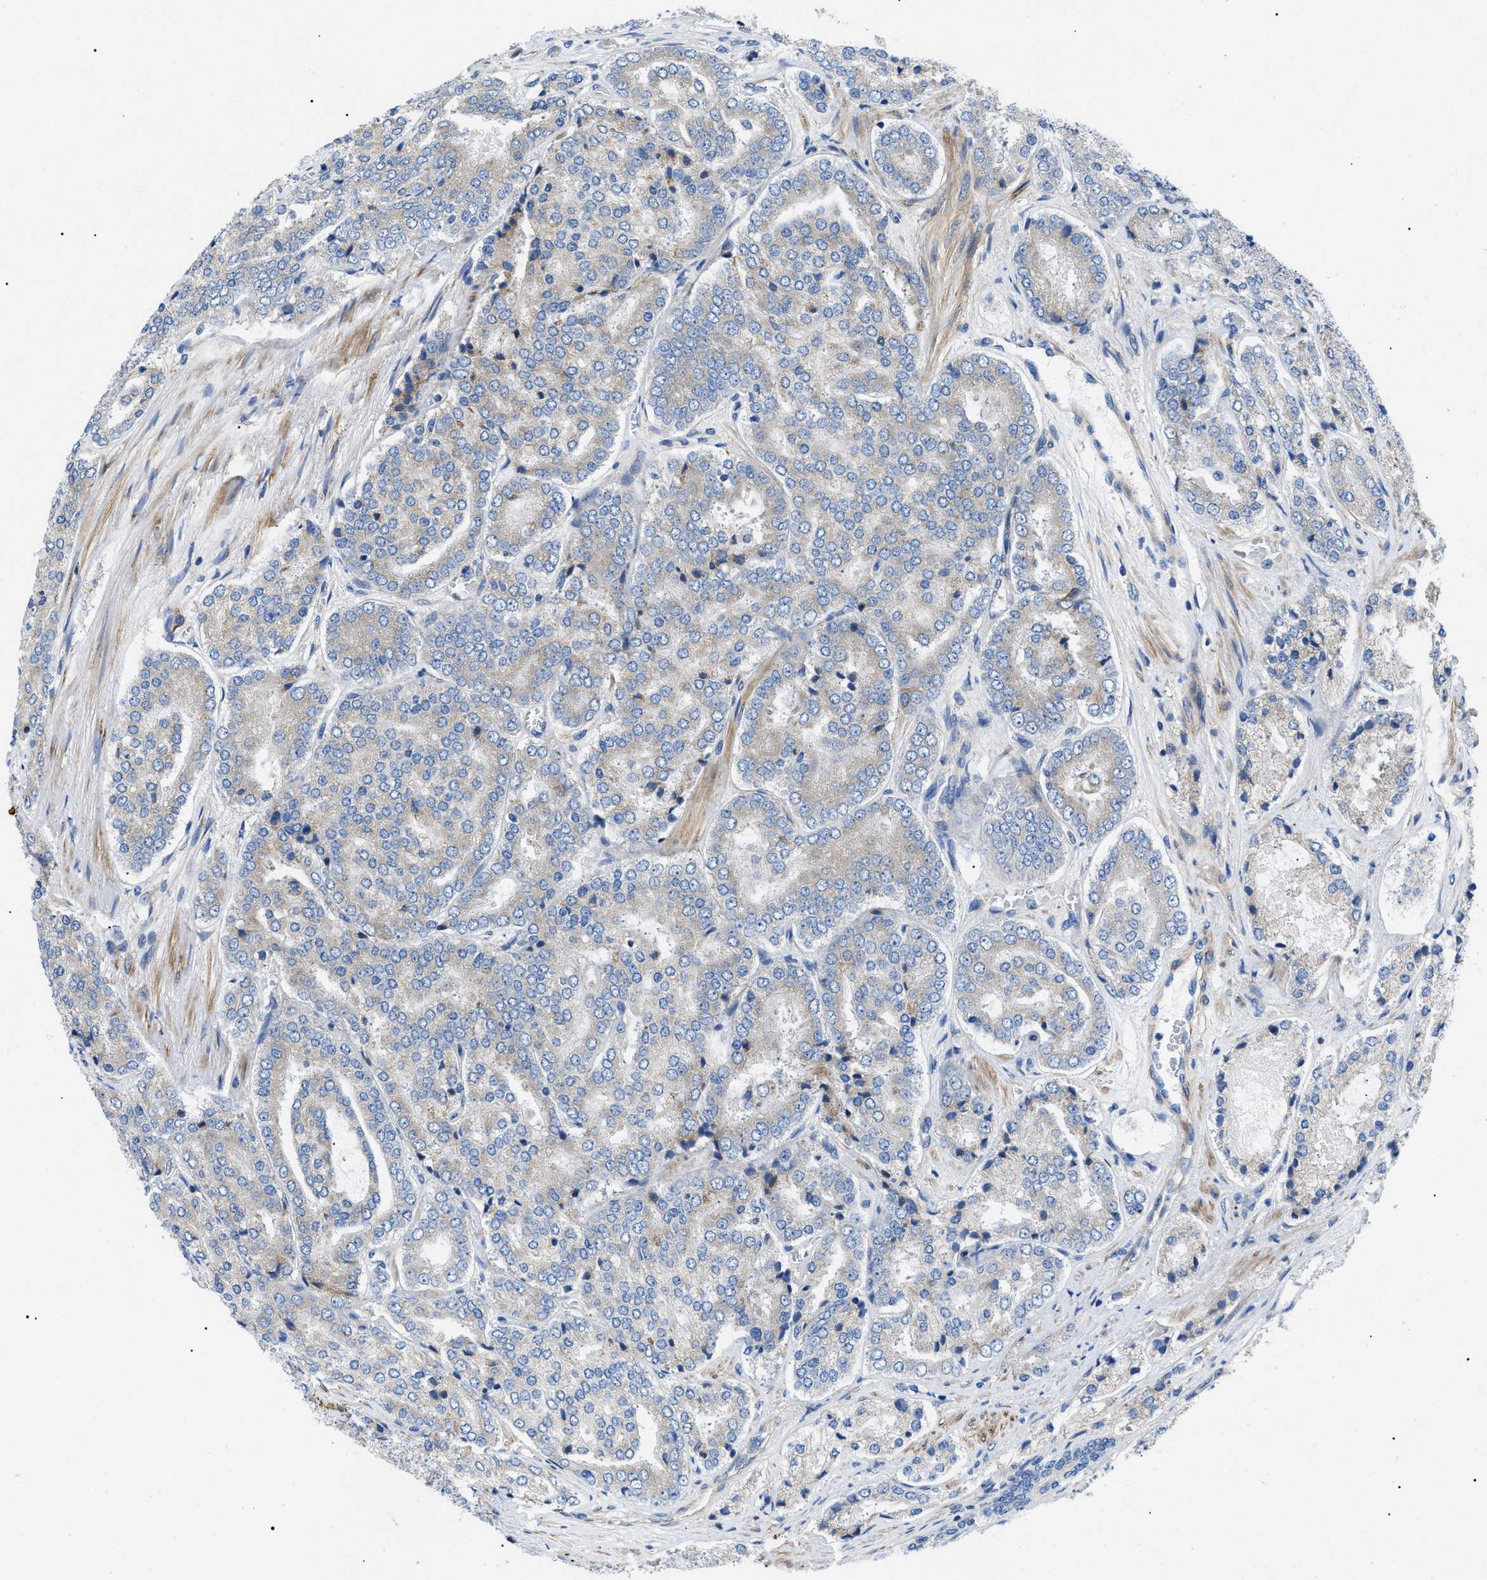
{"staining": {"intensity": "negative", "quantity": "none", "location": "none"}, "tissue": "prostate cancer", "cell_type": "Tumor cells", "image_type": "cancer", "snomed": [{"axis": "morphology", "description": "Adenocarcinoma, High grade"}, {"axis": "topography", "description": "Prostate"}], "caption": "Immunohistochemistry of human prostate high-grade adenocarcinoma displays no positivity in tumor cells. The staining is performed using DAB brown chromogen with nuclei counter-stained in using hematoxylin.", "gene": "HSPB8", "patient": {"sex": "male", "age": 65}}